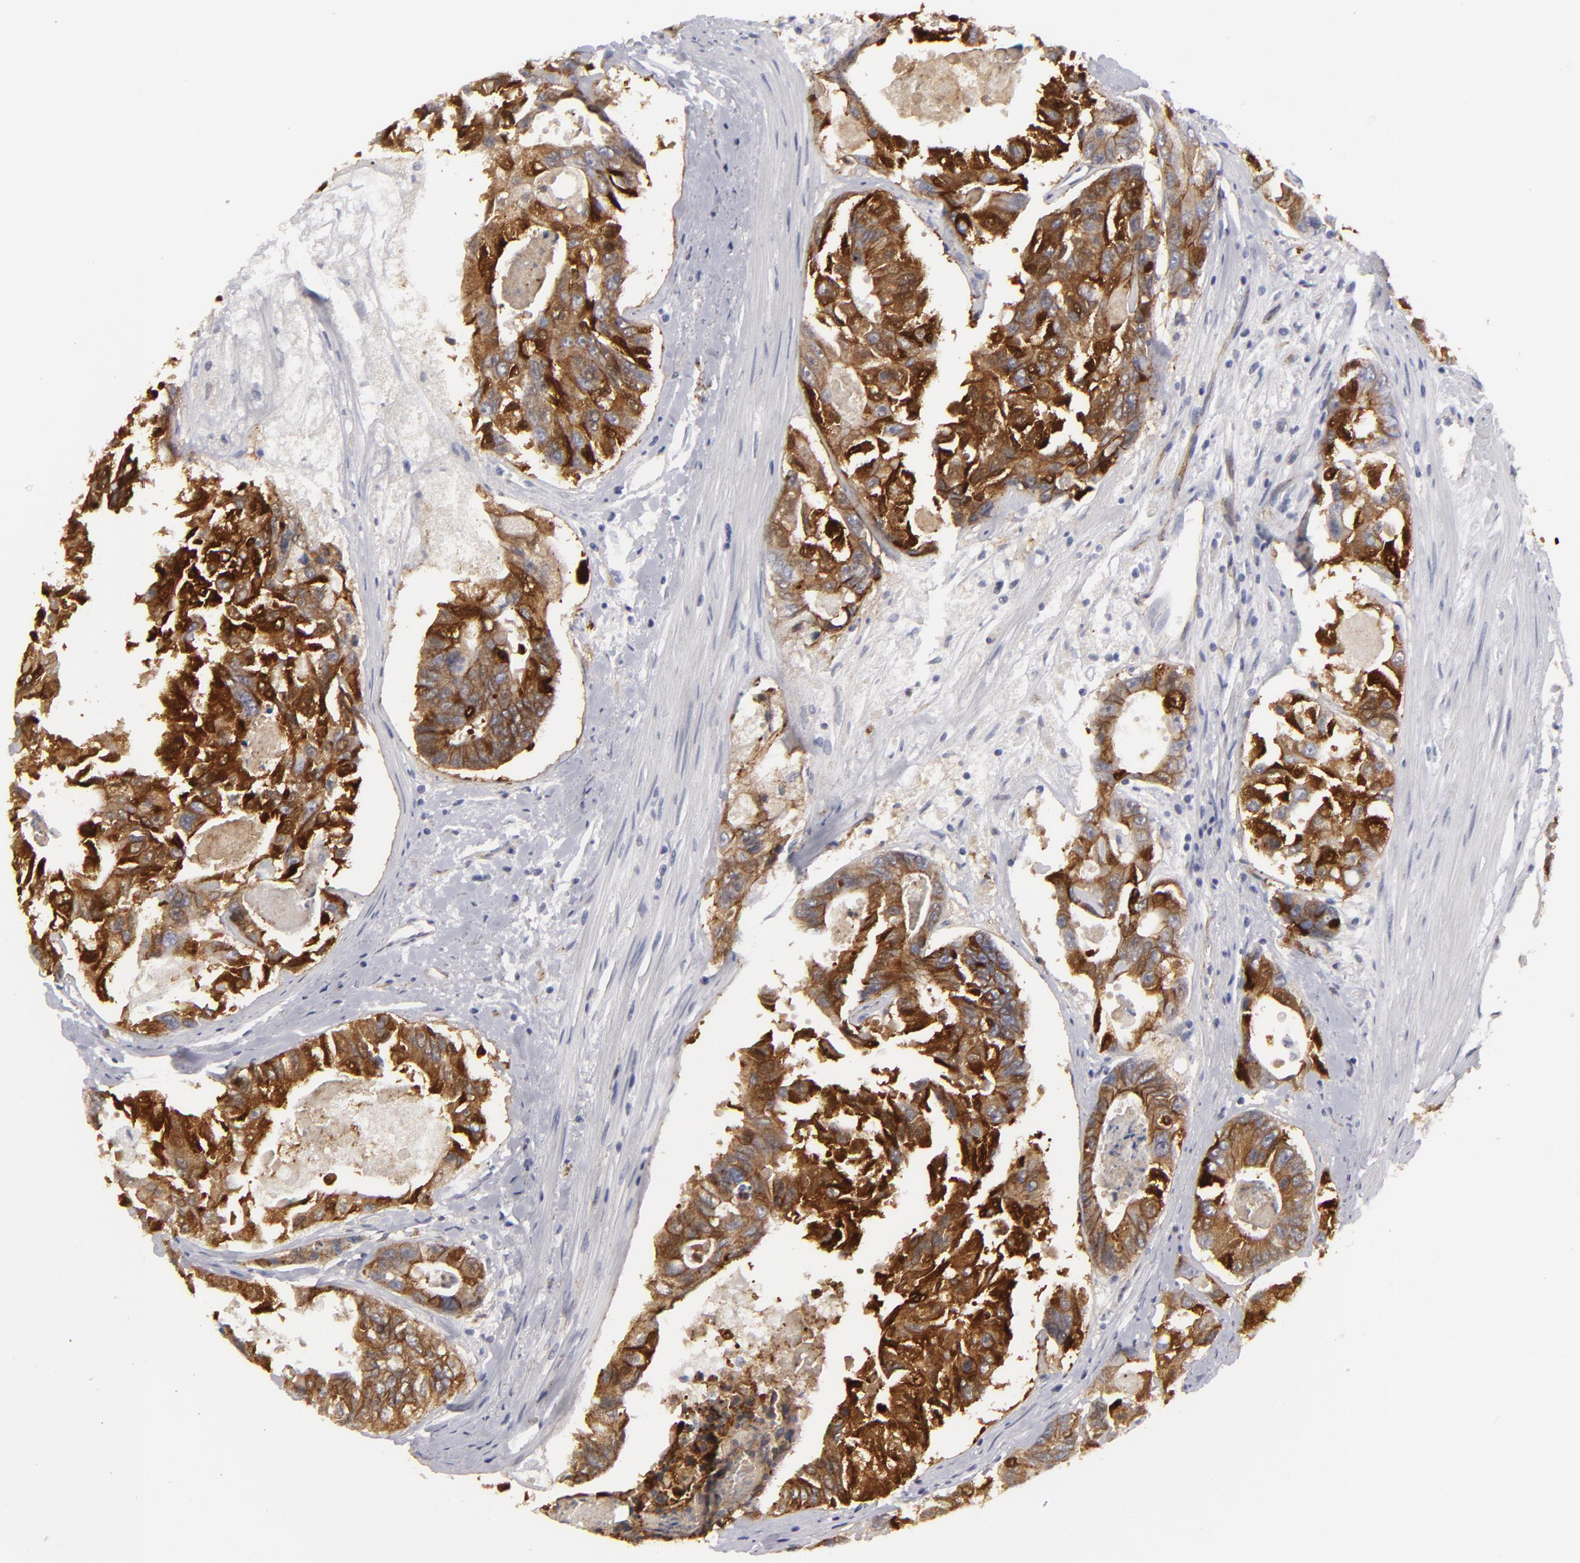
{"staining": {"intensity": "moderate", "quantity": ">75%", "location": "cytoplasmic/membranous"}, "tissue": "colorectal cancer", "cell_type": "Tumor cells", "image_type": "cancer", "snomed": [{"axis": "morphology", "description": "Adenocarcinoma, NOS"}, {"axis": "topography", "description": "Colon"}], "caption": "Brown immunohistochemical staining in colorectal cancer (adenocarcinoma) reveals moderate cytoplasmic/membranous positivity in about >75% of tumor cells.", "gene": "JUP", "patient": {"sex": "female", "age": 86}}